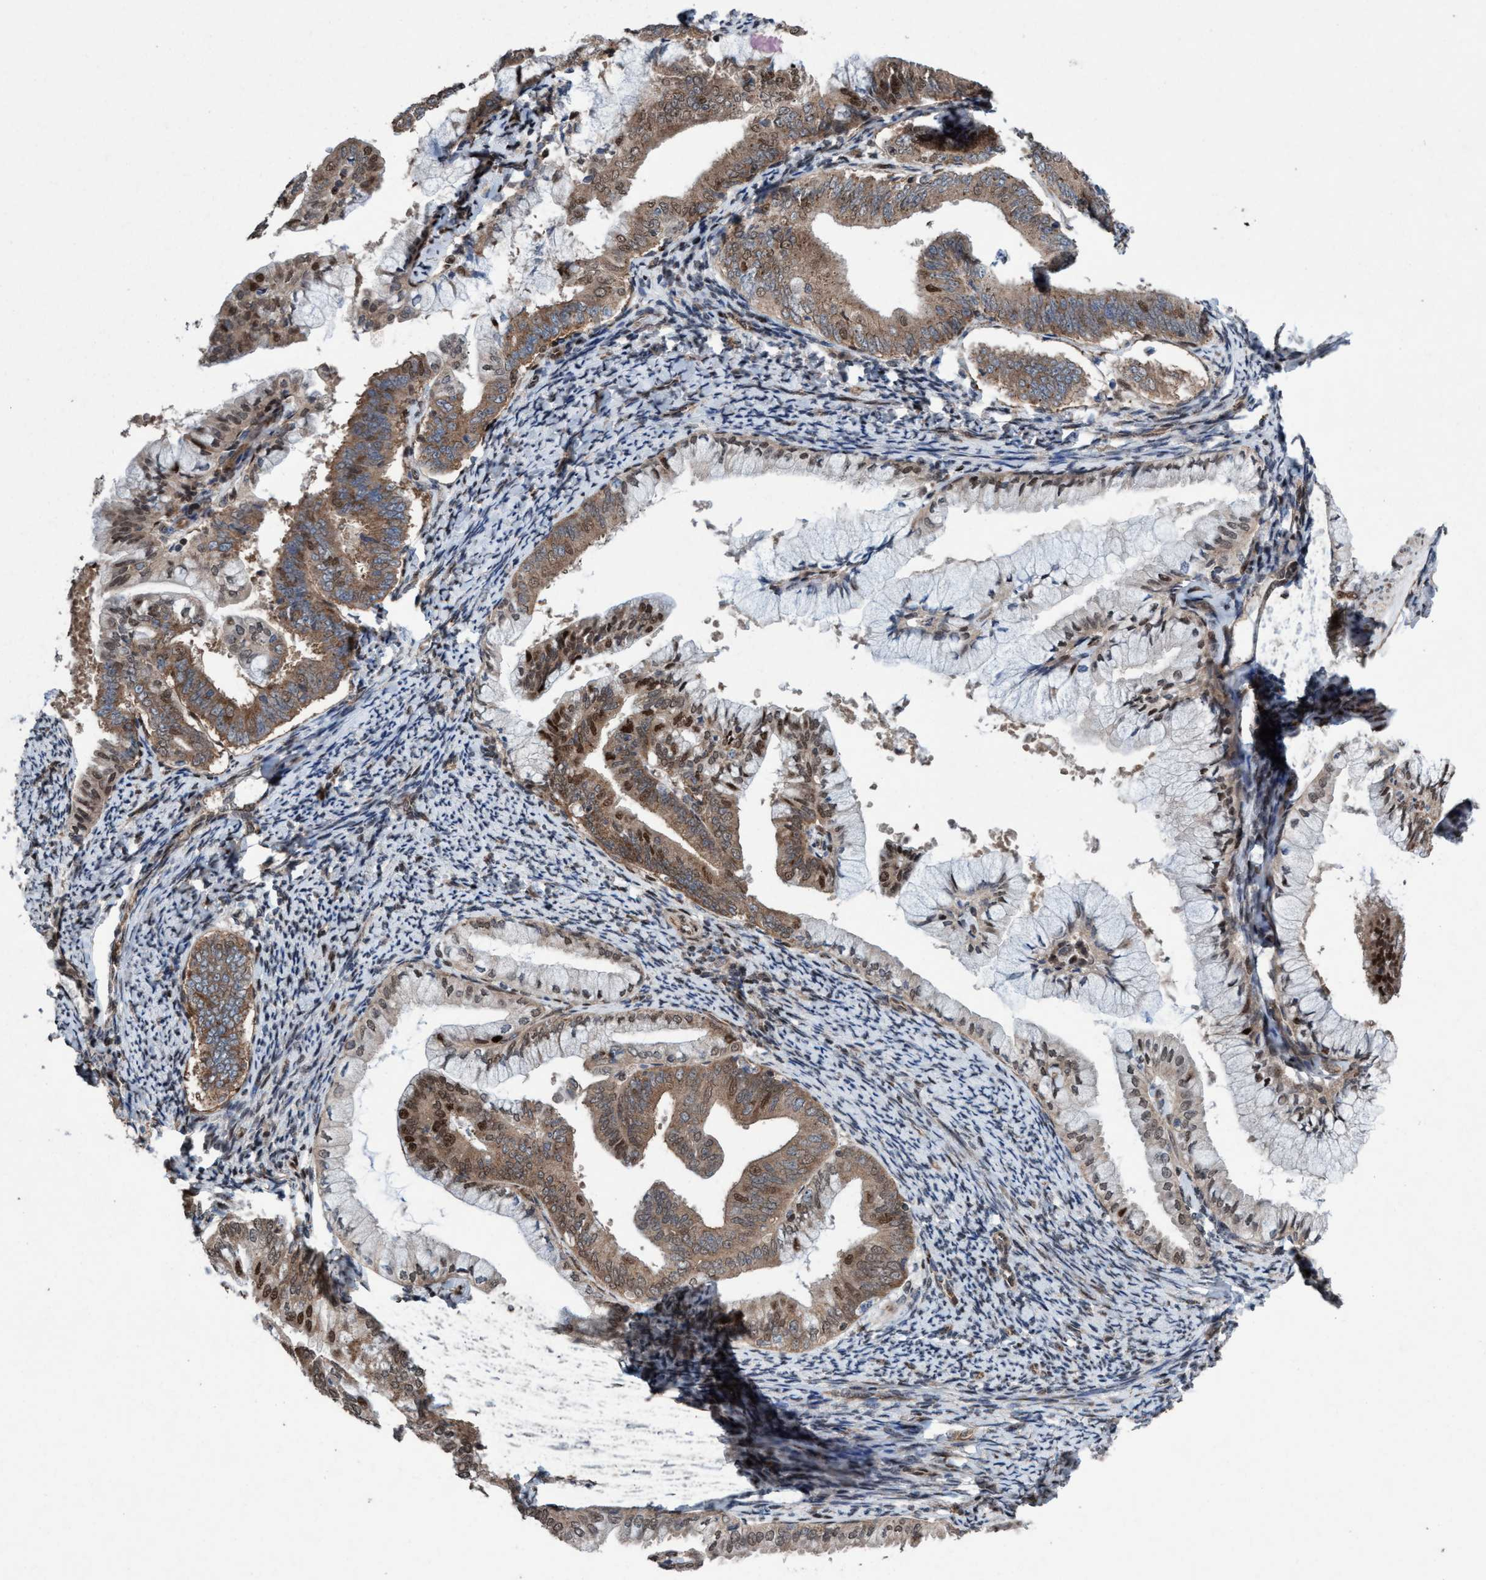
{"staining": {"intensity": "moderate", "quantity": ">75%", "location": "cytoplasmic/membranous,nuclear"}, "tissue": "endometrial cancer", "cell_type": "Tumor cells", "image_type": "cancer", "snomed": [{"axis": "morphology", "description": "Adenocarcinoma, NOS"}, {"axis": "topography", "description": "Endometrium"}], "caption": "Immunohistochemical staining of endometrial cancer exhibits medium levels of moderate cytoplasmic/membranous and nuclear protein staining in about >75% of tumor cells. Using DAB (brown) and hematoxylin (blue) stains, captured at high magnification using brightfield microscopy.", "gene": "METAP2", "patient": {"sex": "female", "age": 63}}